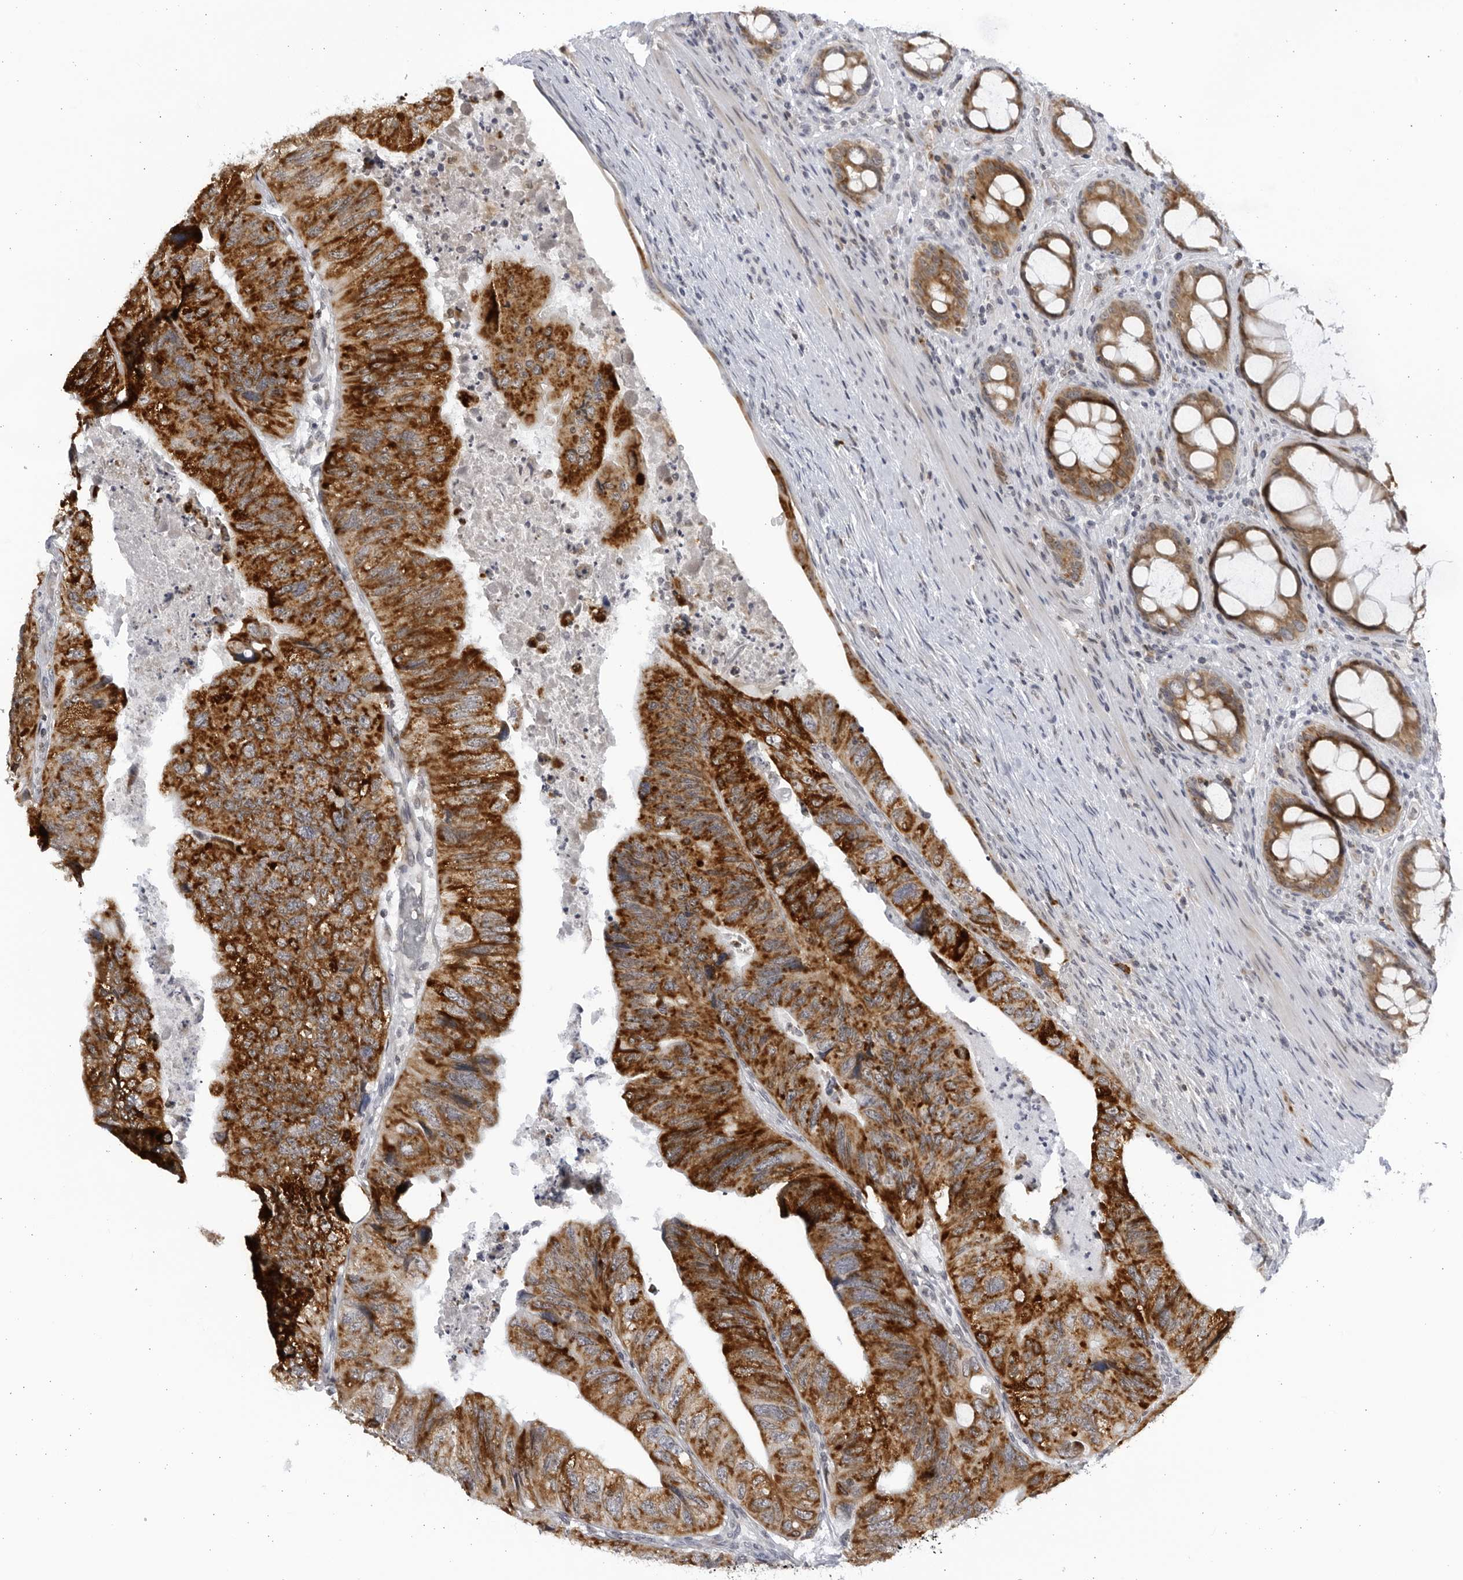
{"staining": {"intensity": "strong", "quantity": ">75%", "location": "cytoplasmic/membranous"}, "tissue": "colorectal cancer", "cell_type": "Tumor cells", "image_type": "cancer", "snomed": [{"axis": "morphology", "description": "Adenocarcinoma, NOS"}, {"axis": "topography", "description": "Rectum"}], "caption": "High-power microscopy captured an IHC micrograph of colorectal cancer, revealing strong cytoplasmic/membranous expression in approximately >75% of tumor cells.", "gene": "SLC25A22", "patient": {"sex": "male", "age": 63}}